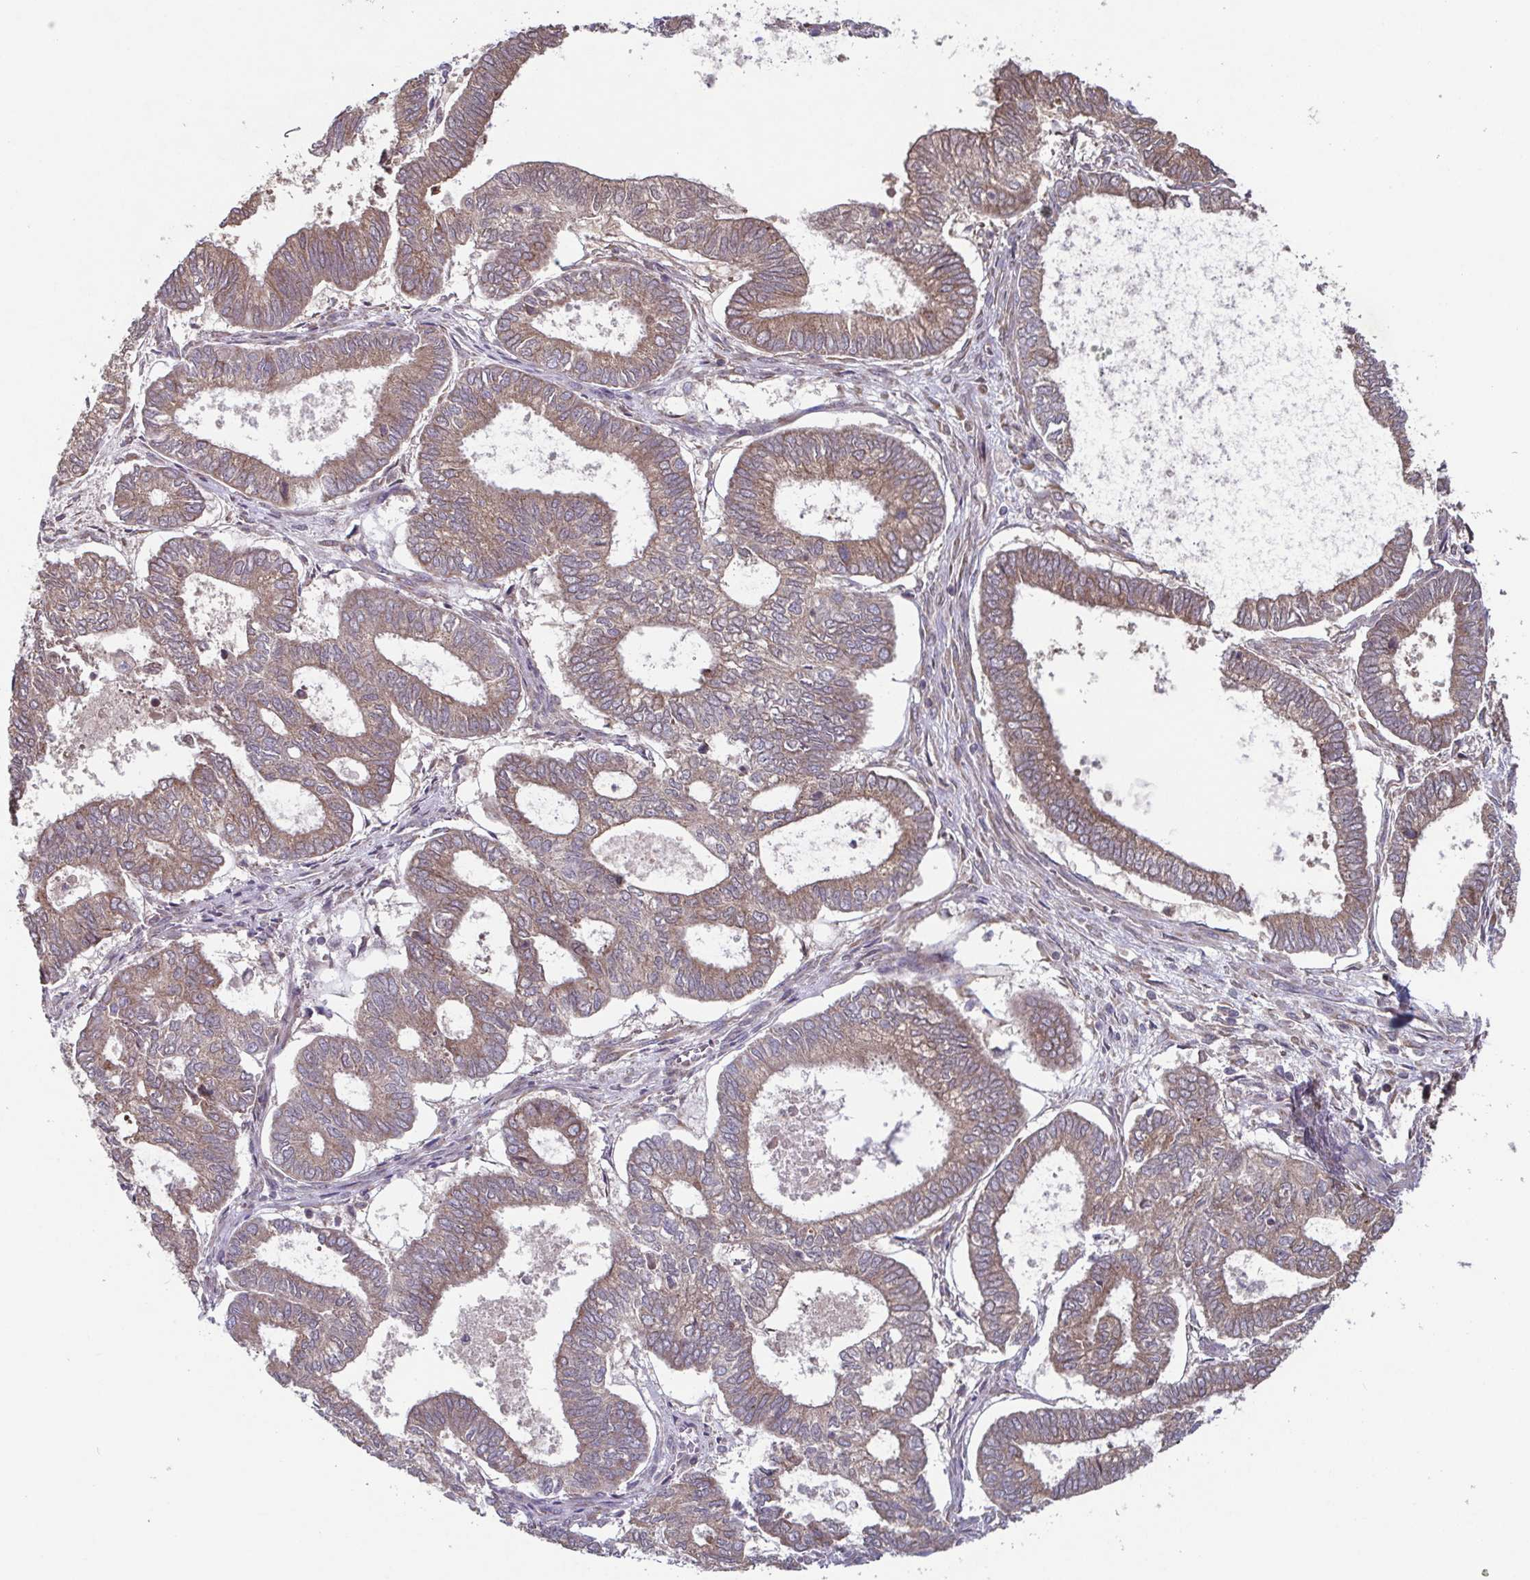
{"staining": {"intensity": "weak", "quantity": ">75%", "location": "cytoplasmic/membranous"}, "tissue": "ovarian cancer", "cell_type": "Tumor cells", "image_type": "cancer", "snomed": [{"axis": "morphology", "description": "Carcinoma, endometroid"}, {"axis": "topography", "description": "Ovary"}], "caption": "Immunohistochemical staining of ovarian cancer exhibits low levels of weak cytoplasmic/membranous protein positivity in about >75% of tumor cells. The protein of interest is stained brown, and the nuclei are stained in blue (DAB IHC with brightfield microscopy, high magnification).", "gene": "COPB1", "patient": {"sex": "female", "age": 64}}